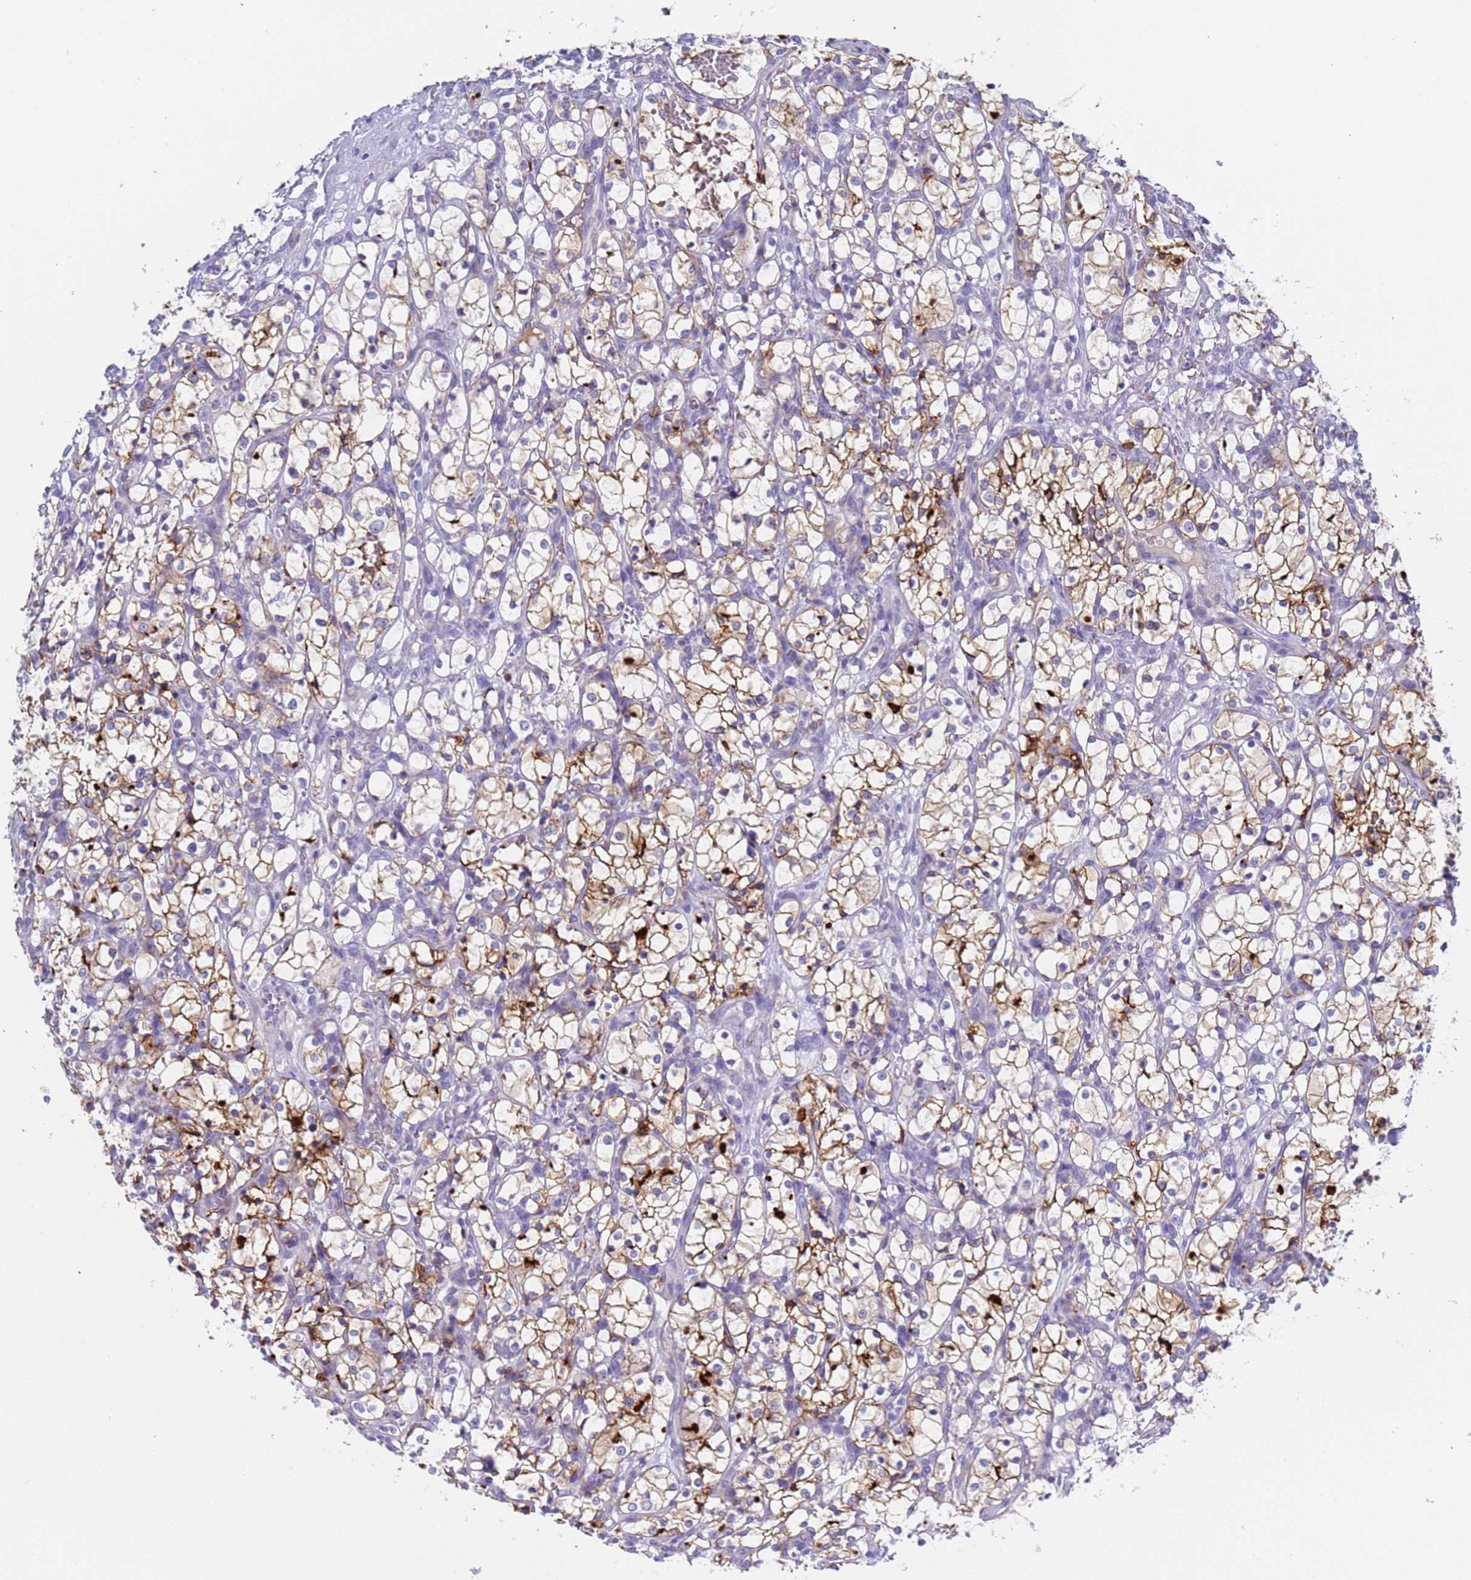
{"staining": {"intensity": "moderate", "quantity": "25%-75%", "location": "cytoplasmic/membranous"}, "tissue": "renal cancer", "cell_type": "Tumor cells", "image_type": "cancer", "snomed": [{"axis": "morphology", "description": "Adenocarcinoma, NOS"}, {"axis": "topography", "description": "Kidney"}], "caption": "A photomicrograph of human adenocarcinoma (renal) stained for a protein shows moderate cytoplasmic/membranous brown staining in tumor cells. The staining is performed using DAB brown chromogen to label protein expression. The nuclei are counter-stained blue using hematoxylin.", "gene": "C4orf46", "patient": {"sex": "female", "age": 69}}